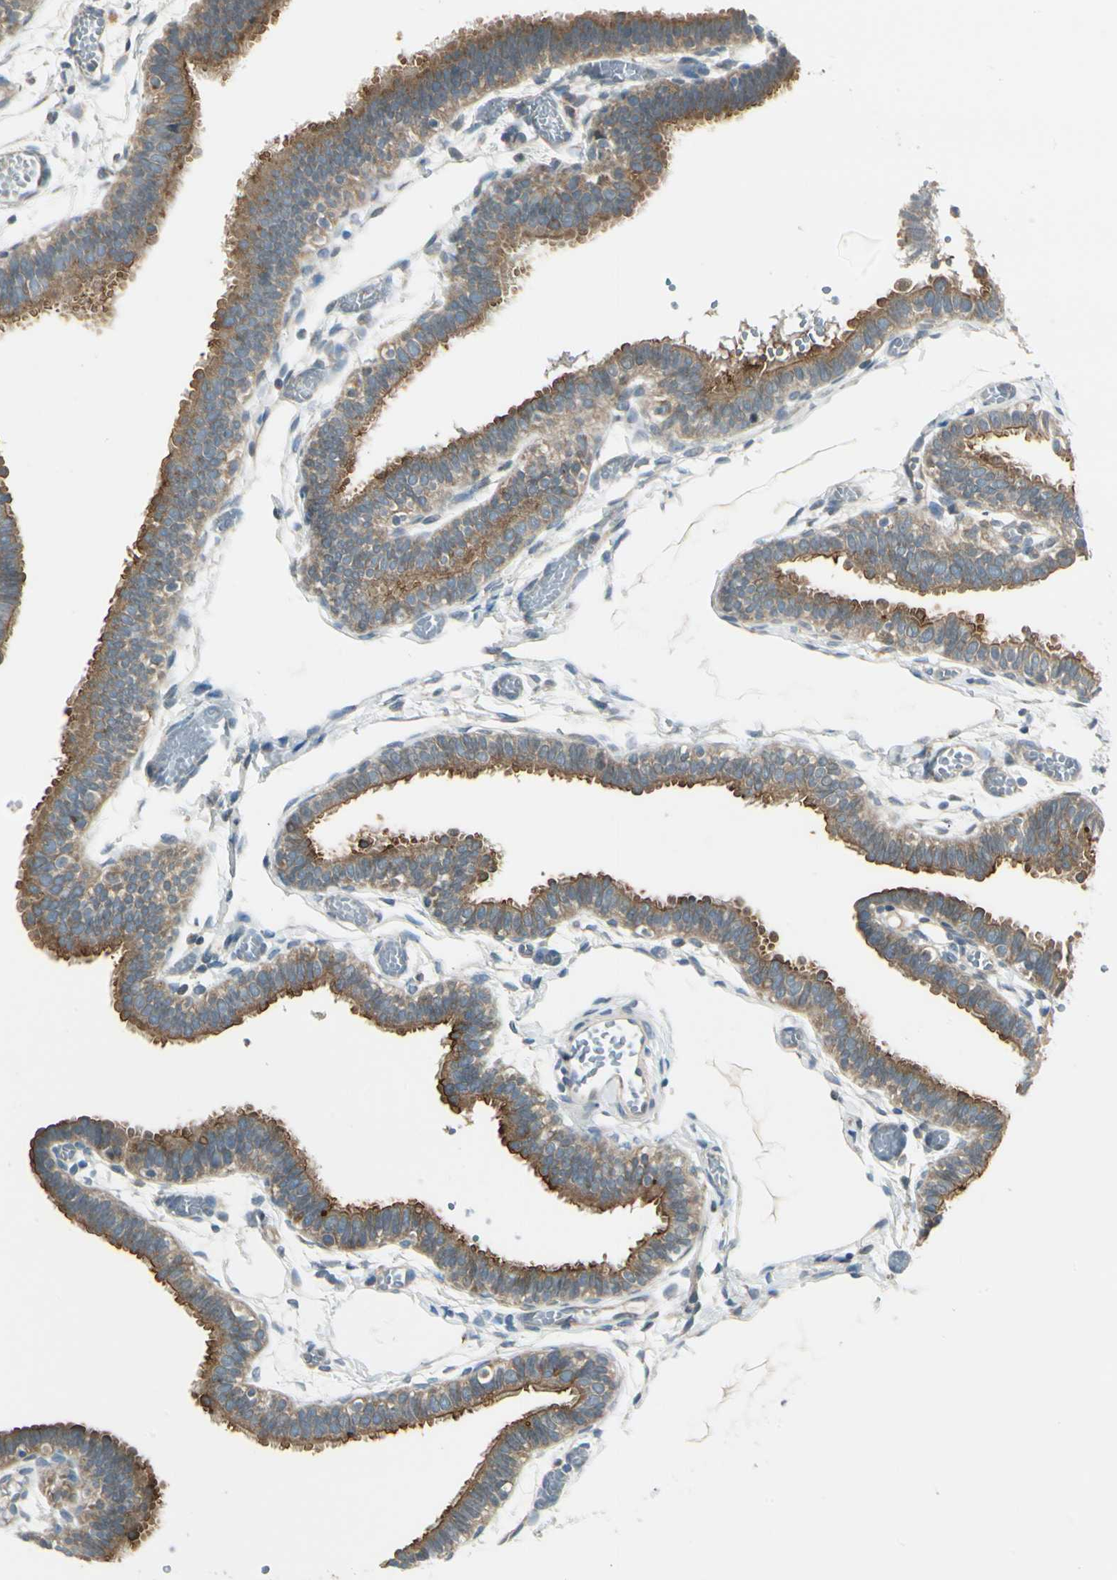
{"staining": {"intensity": "strong", "quantity": ">75%", "location": "cytoplasmic/membranous"}, "tissue": "fallopian tube", "cell_type": "Glandular cells", "image_type": "normal", "snomed": [{"axis": "morphology", "description": "Normal tissue, NOS"}, {"axis": "topography", "description": "Fallopian tube"}], "caption": "IHC of unremarkable fallopian tube displays high levels of strong cytoplasmic/membranous expression in approximately >75% of glandular cells. The protein is stained brown, and the nuclei are stained in blue (DAB IHC with brightfield microscopy, high magnification).", "gene": "BNIP1", "patient": {"sex": "female", "age": 29}}